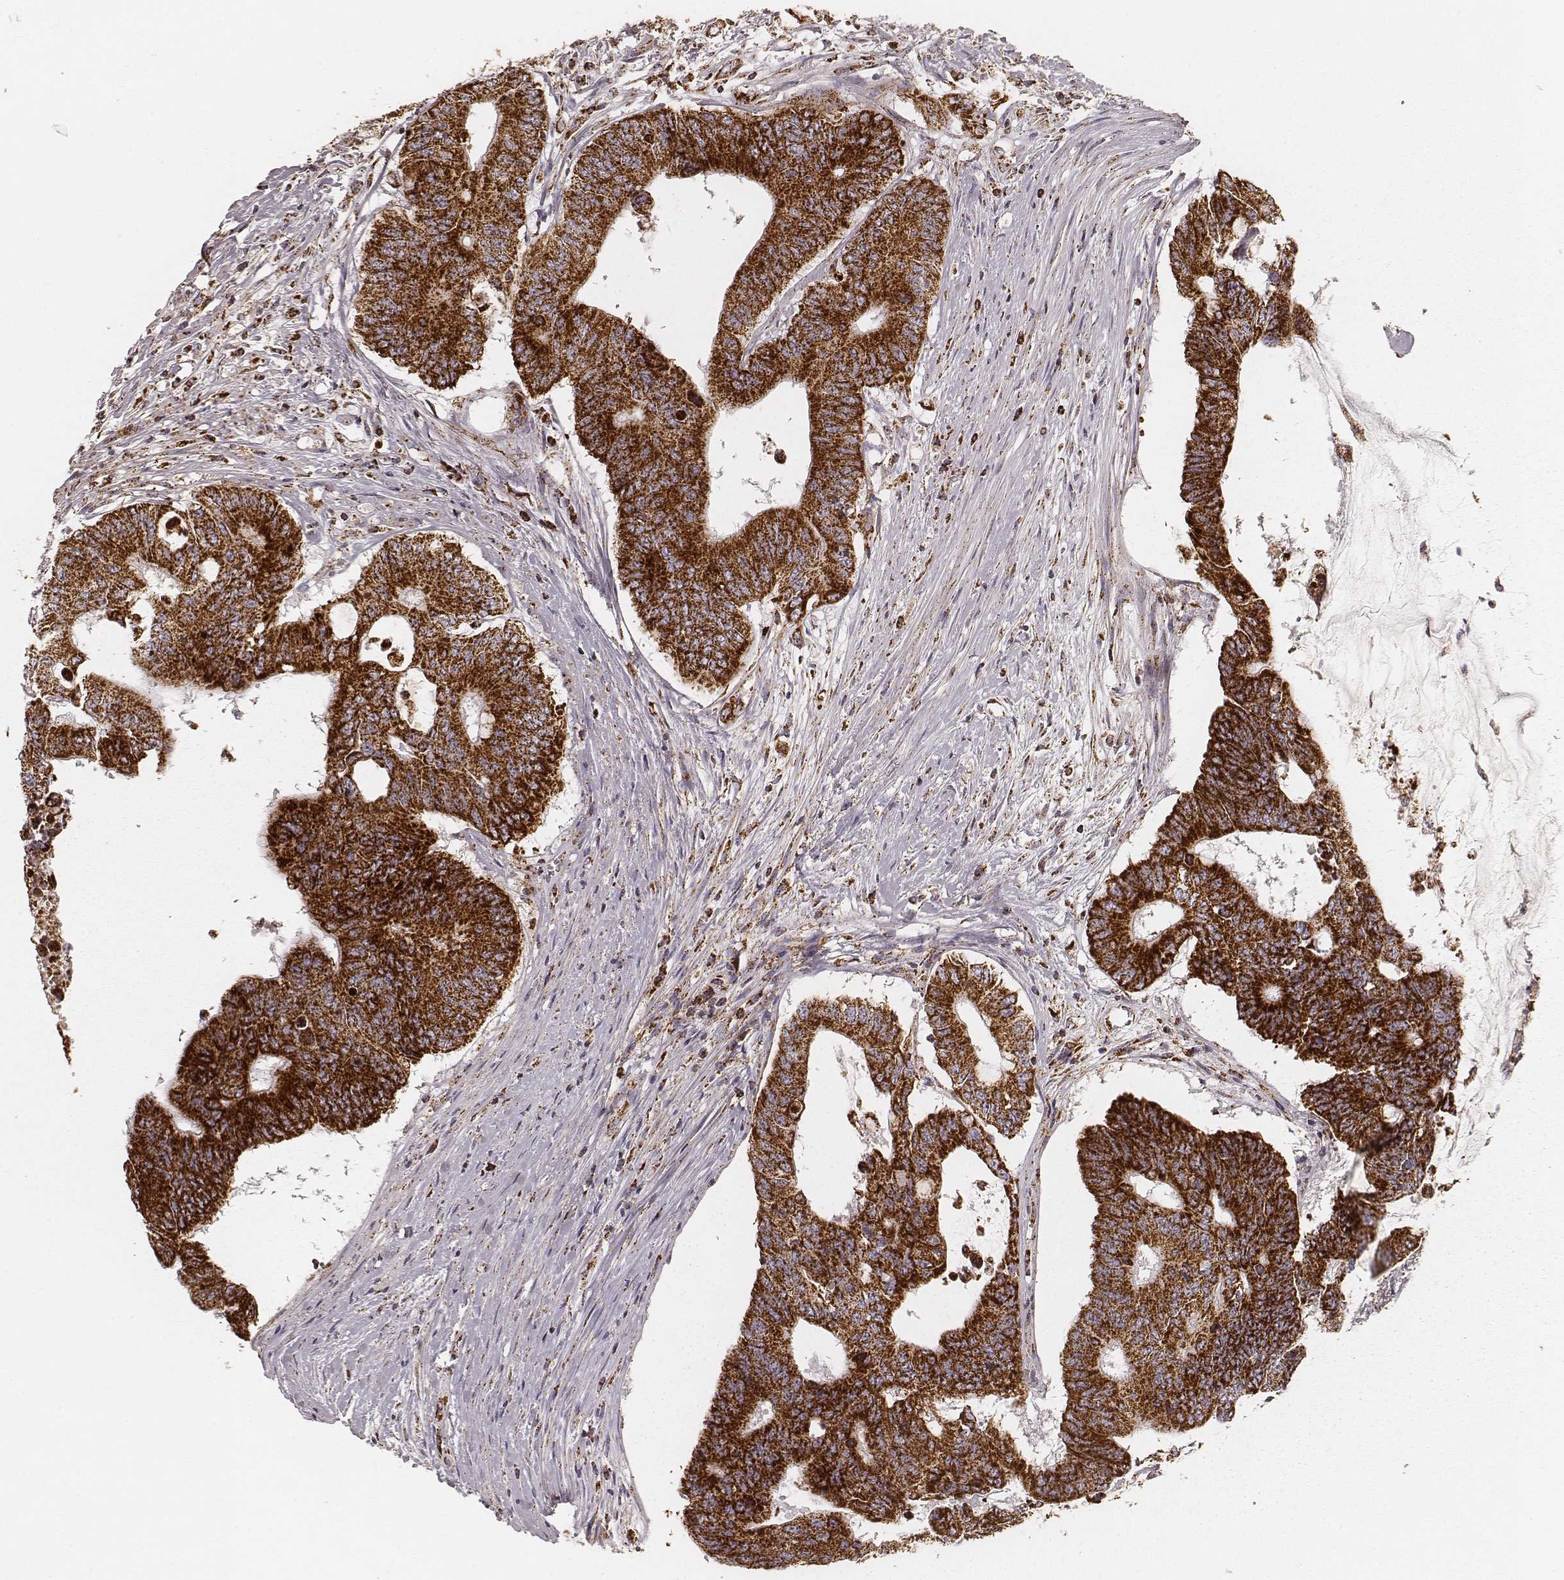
{"staining": {"intensity": "strong", "quantity": ">75%", "location": "cytoplasmic/membranous"}, "tissue": "colorectal cancer", "cell_type": "Tumor cells", "image_type": "cancer", "snomed": [{"axis": "morphology", "description": "Adenocarcinoma, NOS"}, {"axis": "topography", "description": "Rectum"}], "caption": "Colorectal cancer was stained to show a protein in brown. There is high levels of strong cytoplasmic/membranous staining in approximately >75% of tumor cells.", "gene": "CS", "patient": {"sex": "male", "age": 59}}